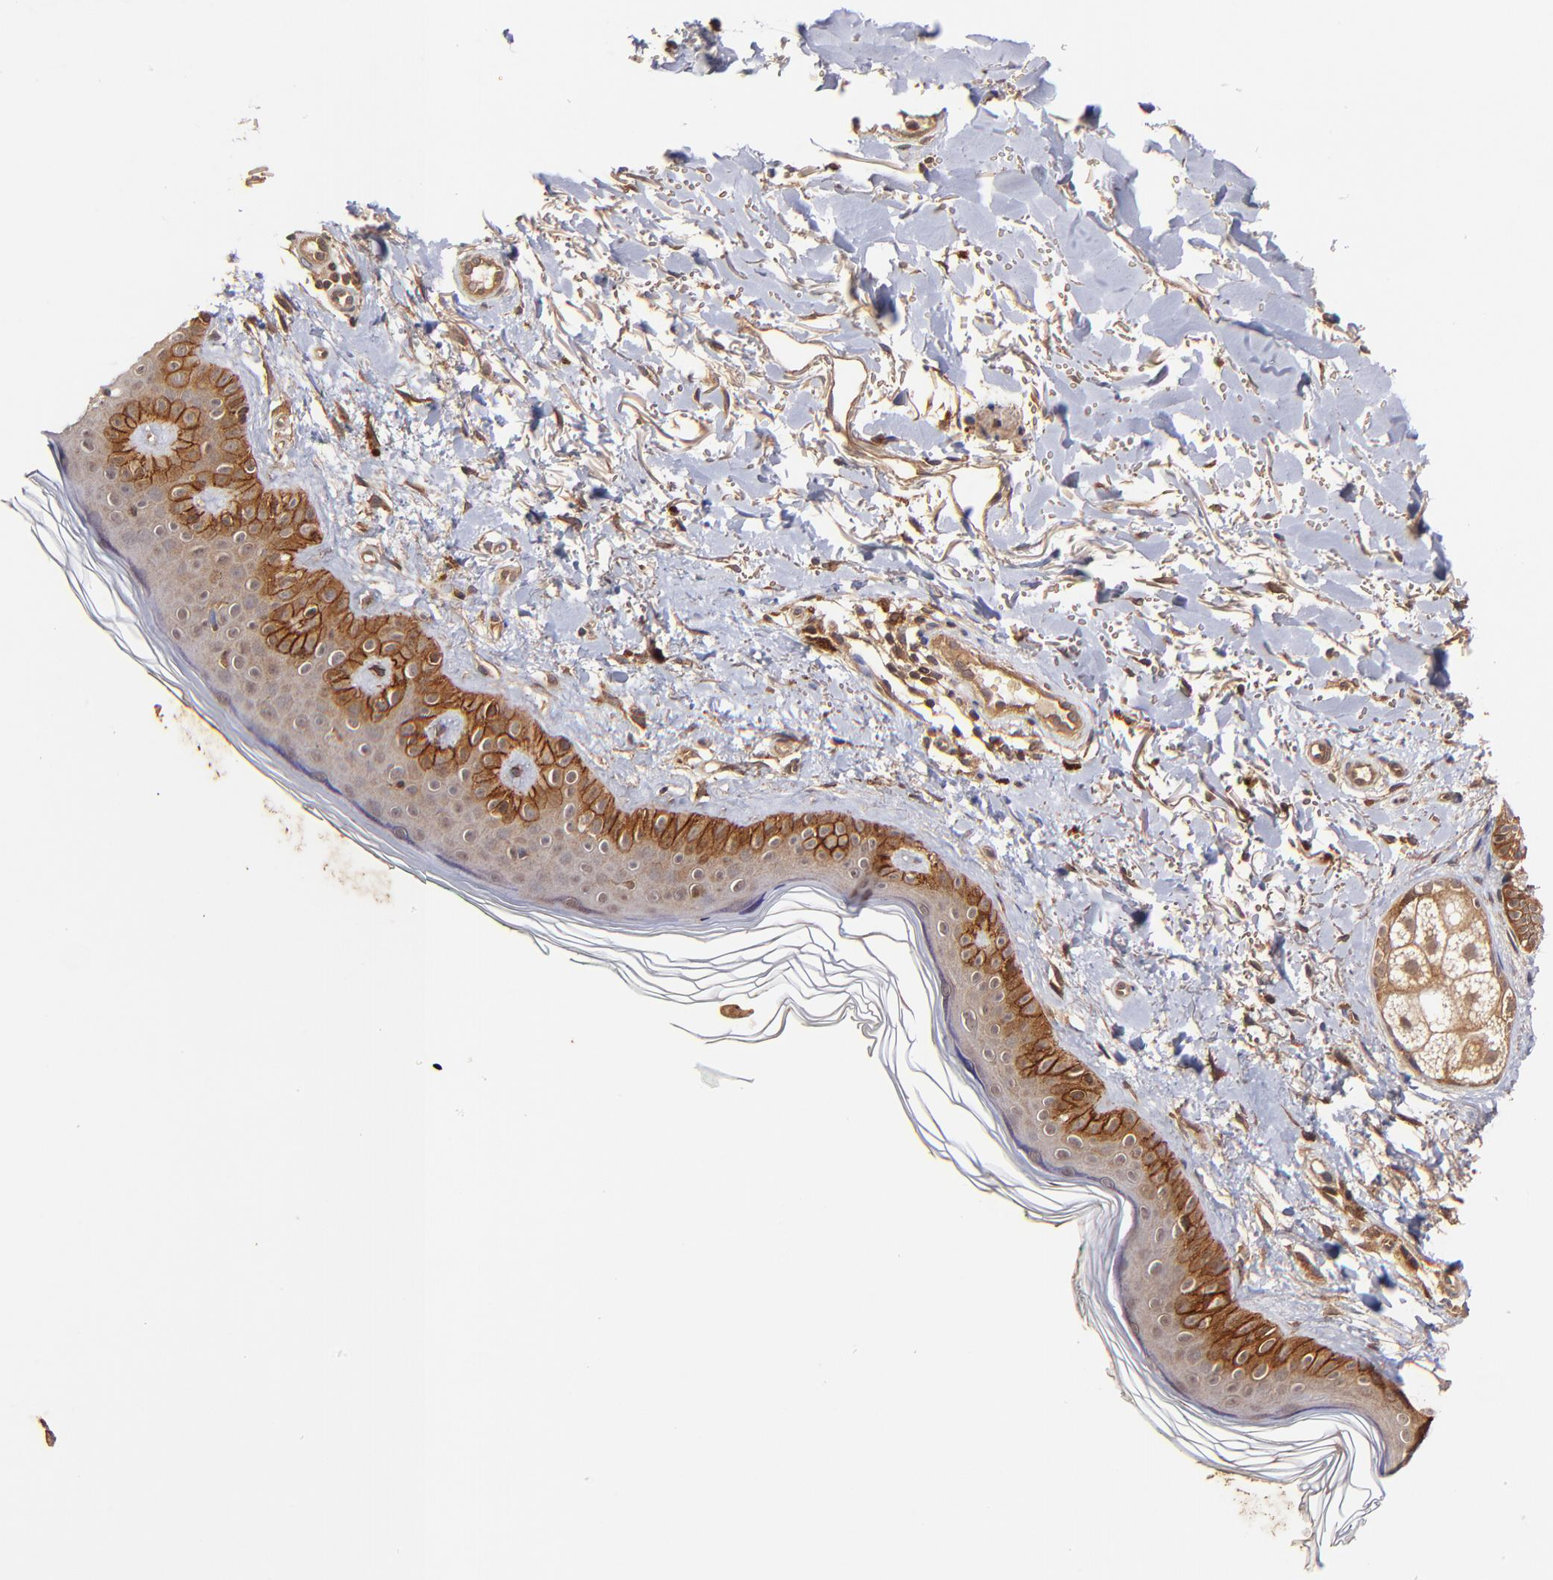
{"staining": {"intensity": "strong", "quantity": ">75%", "location": "cytoplasmic/membranous"}, "tissue": "skin", "cell_type": "Fibroblasts", "image_type": "normal", "snomed": [{"axis": "morphology", "description": "Normal tissue, NOS"}, {"axis": "topography", "description": "Skin"}], "caption": "IHC (DAB (3,3'-diaminobenzidine)) staining of normal human skin shows strong cytoplasmic/membranous protein staining in approximately >75% of fibroblasts.", "gene": "ITGB1", "patient": {"sex": "male", "age": 71}}